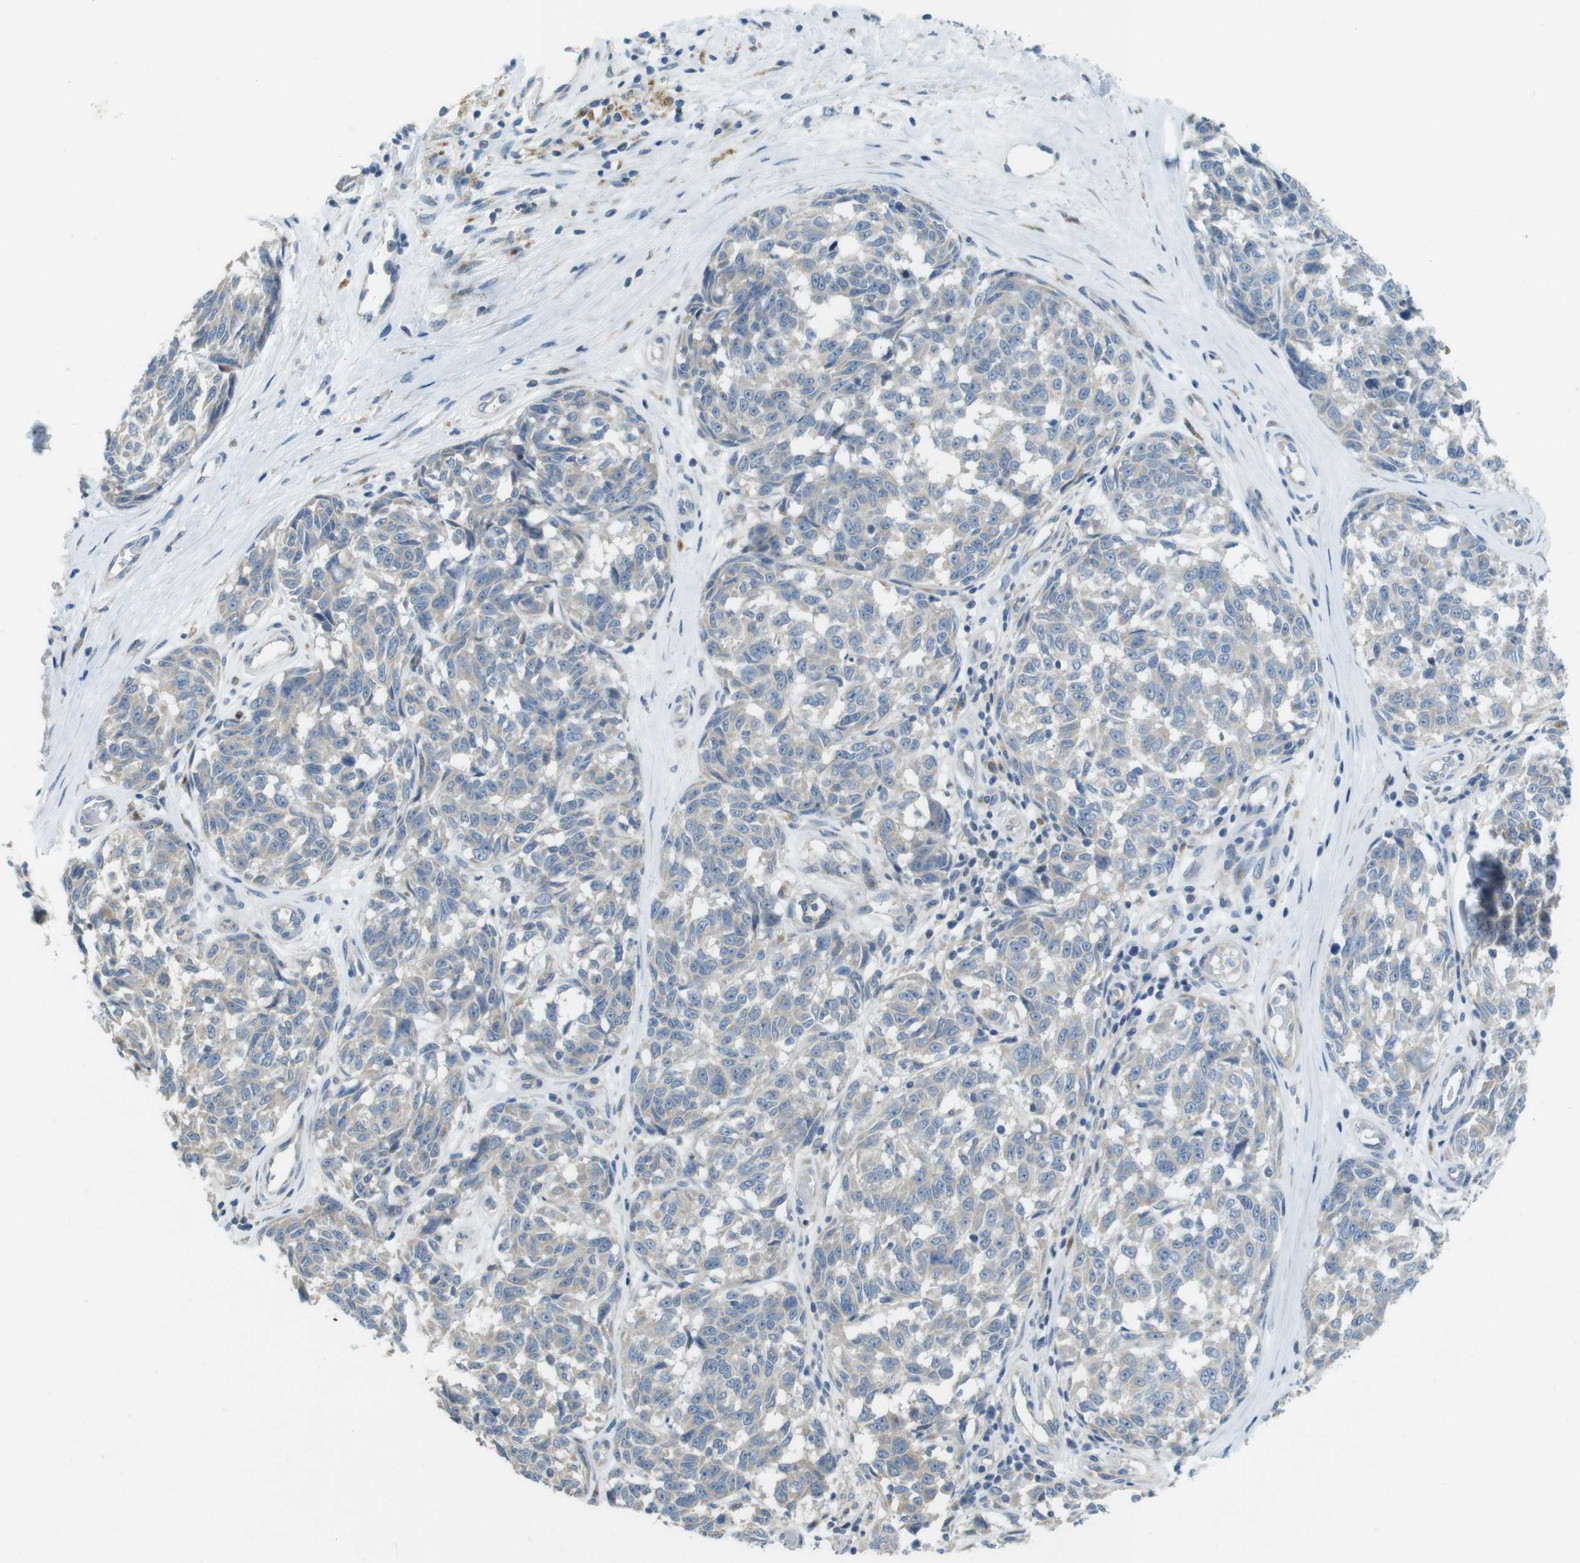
{"staining": {"intensity": "negative", "quantity": "none", "location": "none"}, "tissue": "melanoma", "cell_type": "Tumor cells", "image_type": "cancer", "snomed": [{"axis": "morphology", "description": "Malignant melanoma, NOS"}, {"axis": "topography", "description": "Skin"}], "caption": "Human malignant melanoma stained for a protein using IHC displays no expression in tumor cells.", "gene": "TYW1", "patient": {"sex": "female", "age": 64}}